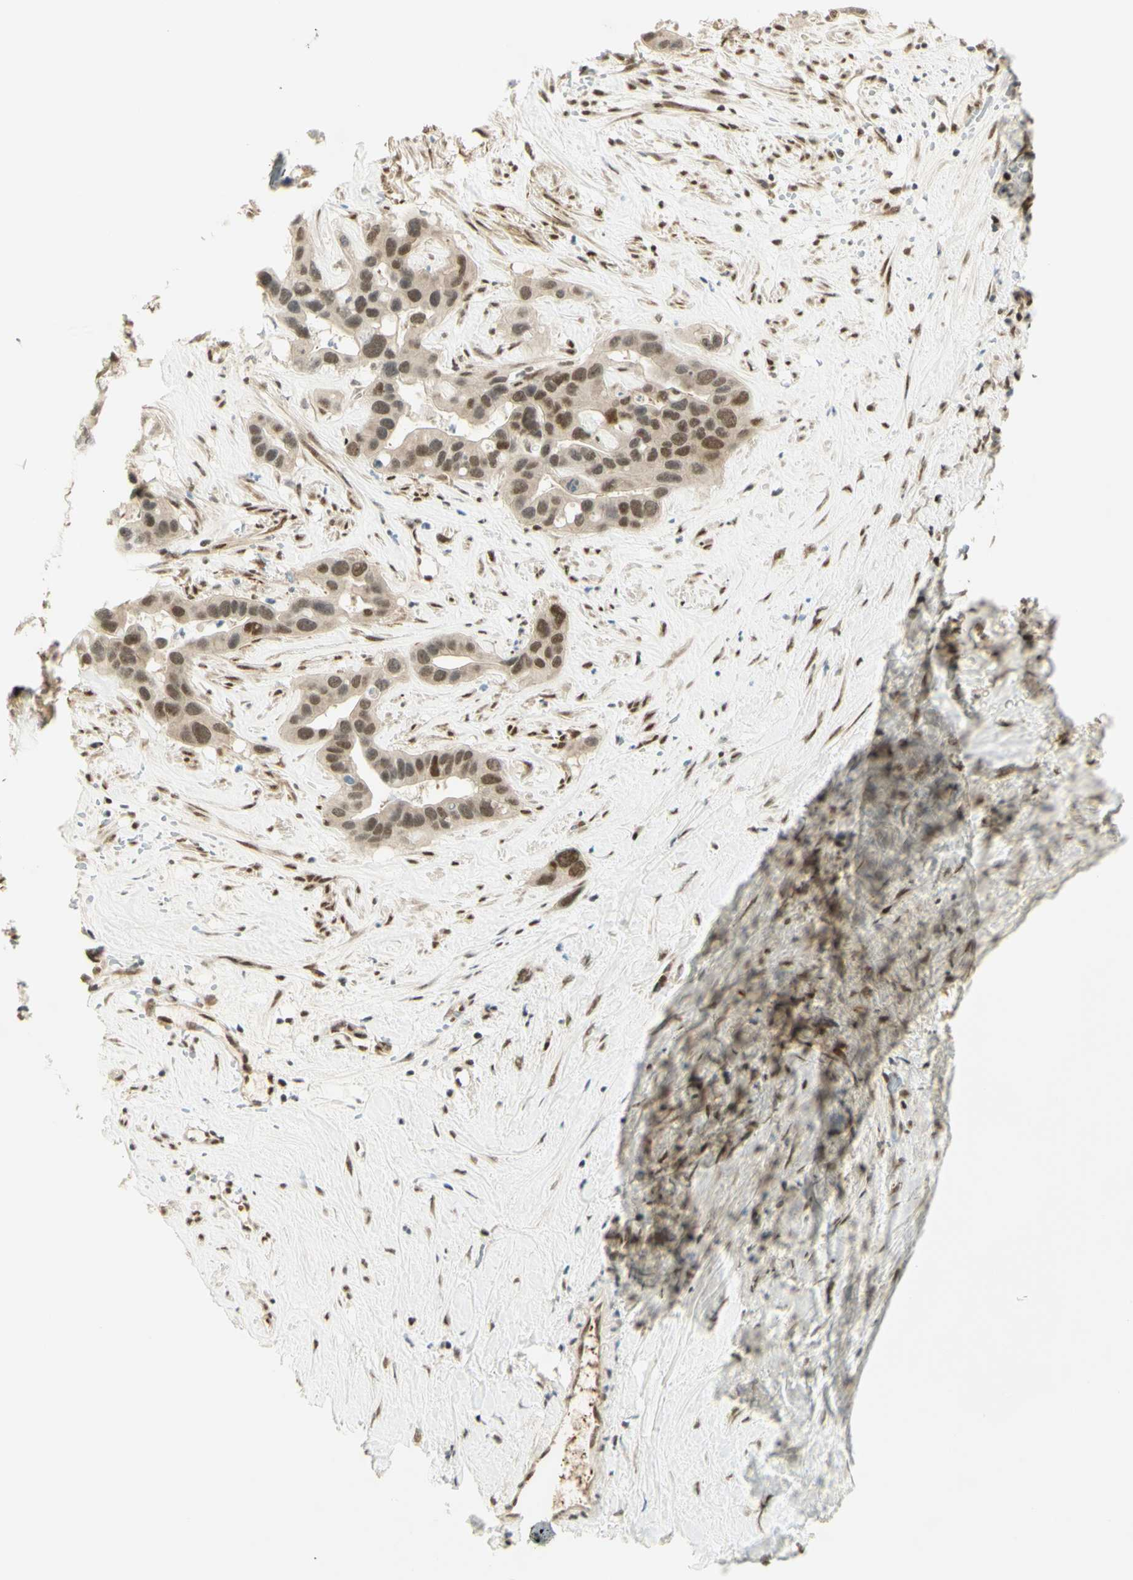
{"staining": {"intensity": "moderate", "quantity": ">75%", "location": "nuclear"}, "tissue": "liver cancer", "cell_type": "Tumor cells", "image_type": "cancer", "snomed": [{"axis": "morphology", "description": "Cholangiocarcinoma"}, {"axis": "topography", "description": "Liver"}], "caption": "An immunohistochemistry photomicrograph of tumor tissue is shown. Protein staining in brown shows moderate nuclear positivity in liver cancer (cholangiocarcinoma) within tumor cells.", "gene": "DDX1", "patient": {"sex": "female", "age": 65}}